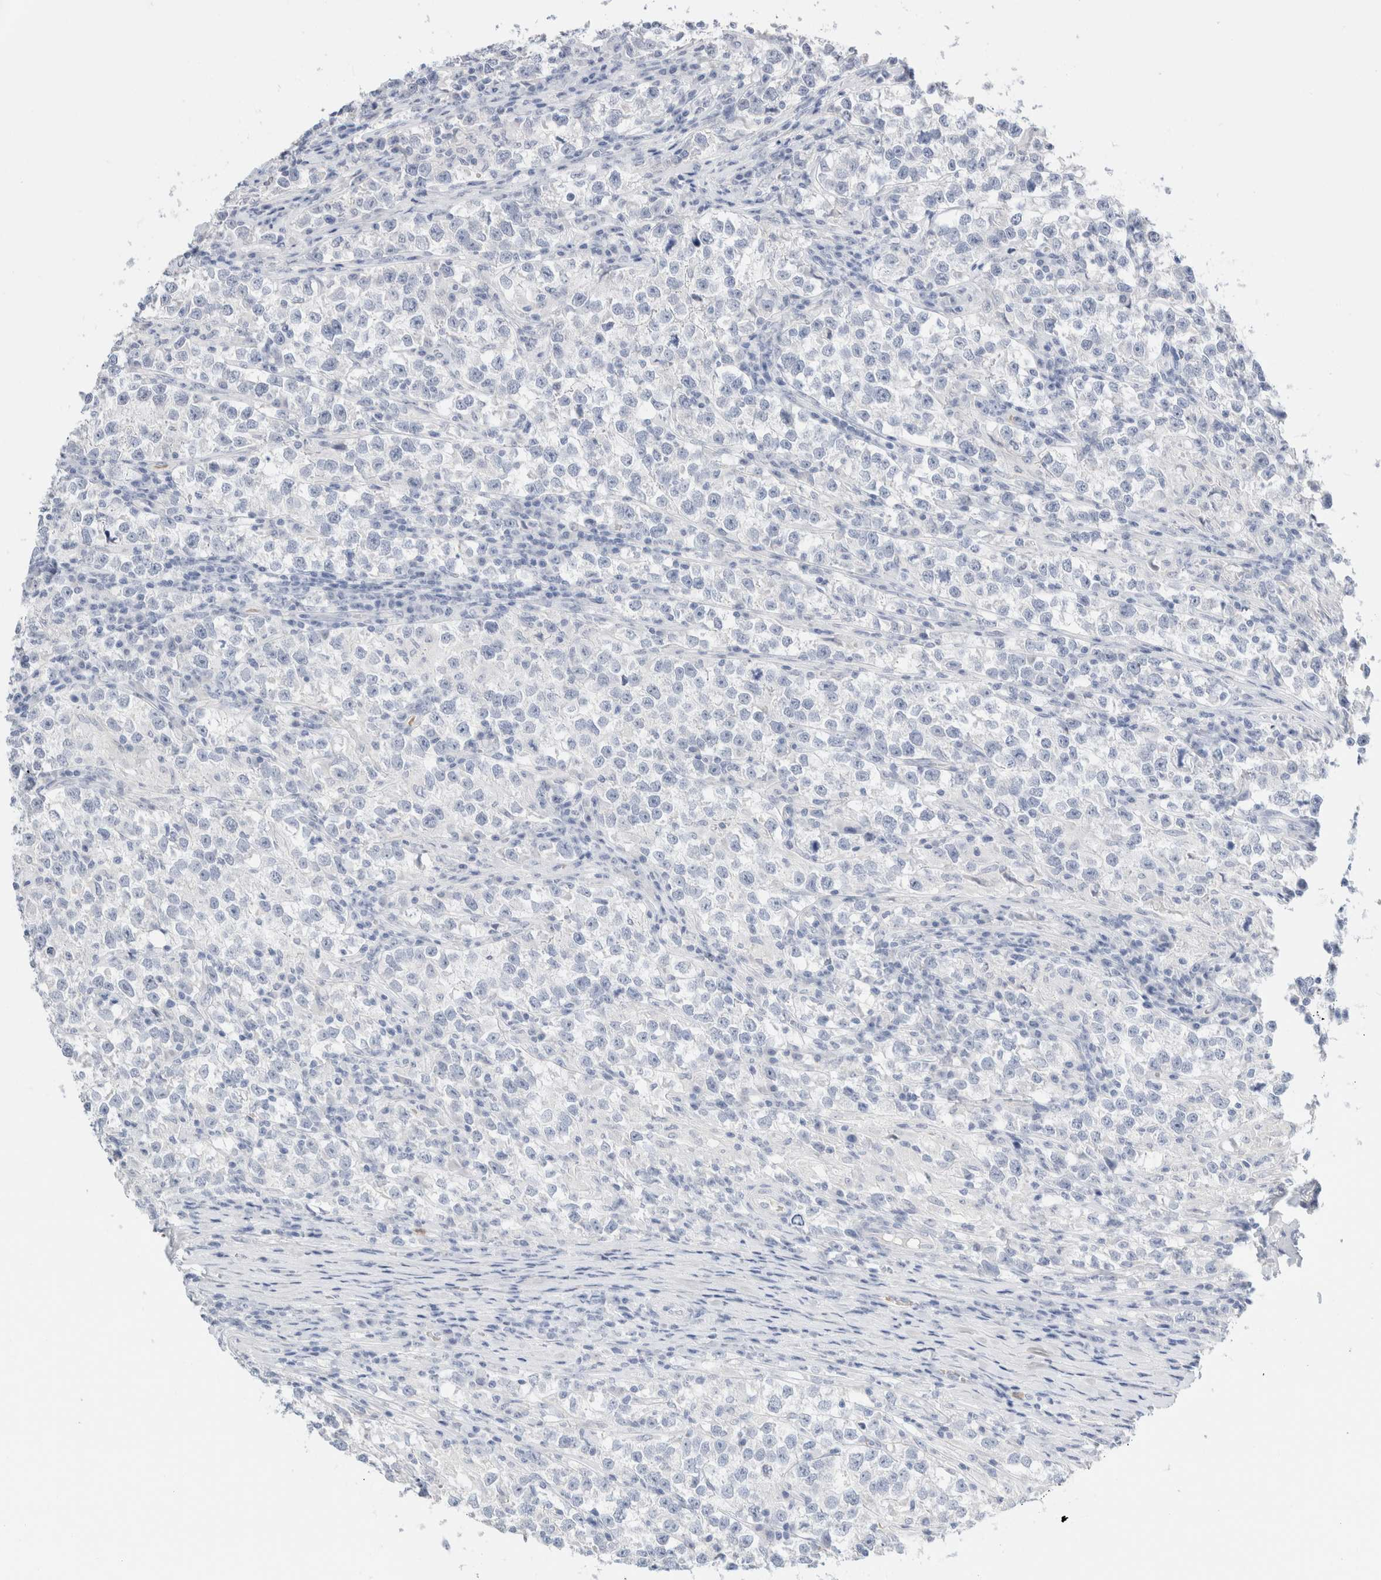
{"staining": {"intensity": "negative", "quantity": "none", "location": "none"}, "tissue": "testis cancer", "cell_type": "Tumor cells", "image_type": "cancer", "snomed": [{"axis": "morphology", "description": "Normal tissue, NOS"}, {"axis": "morphology", "description": "Seminoma, NOS"}, {"axis": "topography", "description": "Testis"}], "caption": "This is a image of immunohistochemistry (IHC) staining of seminoma (testis), which shows no expression in tumor cells. (DAB immunohistochemistry (IHC) visualized using brightfield microscopy, high magnification).", "gene": "ARG1", "patient": {"sex": "male", "age": 43}}